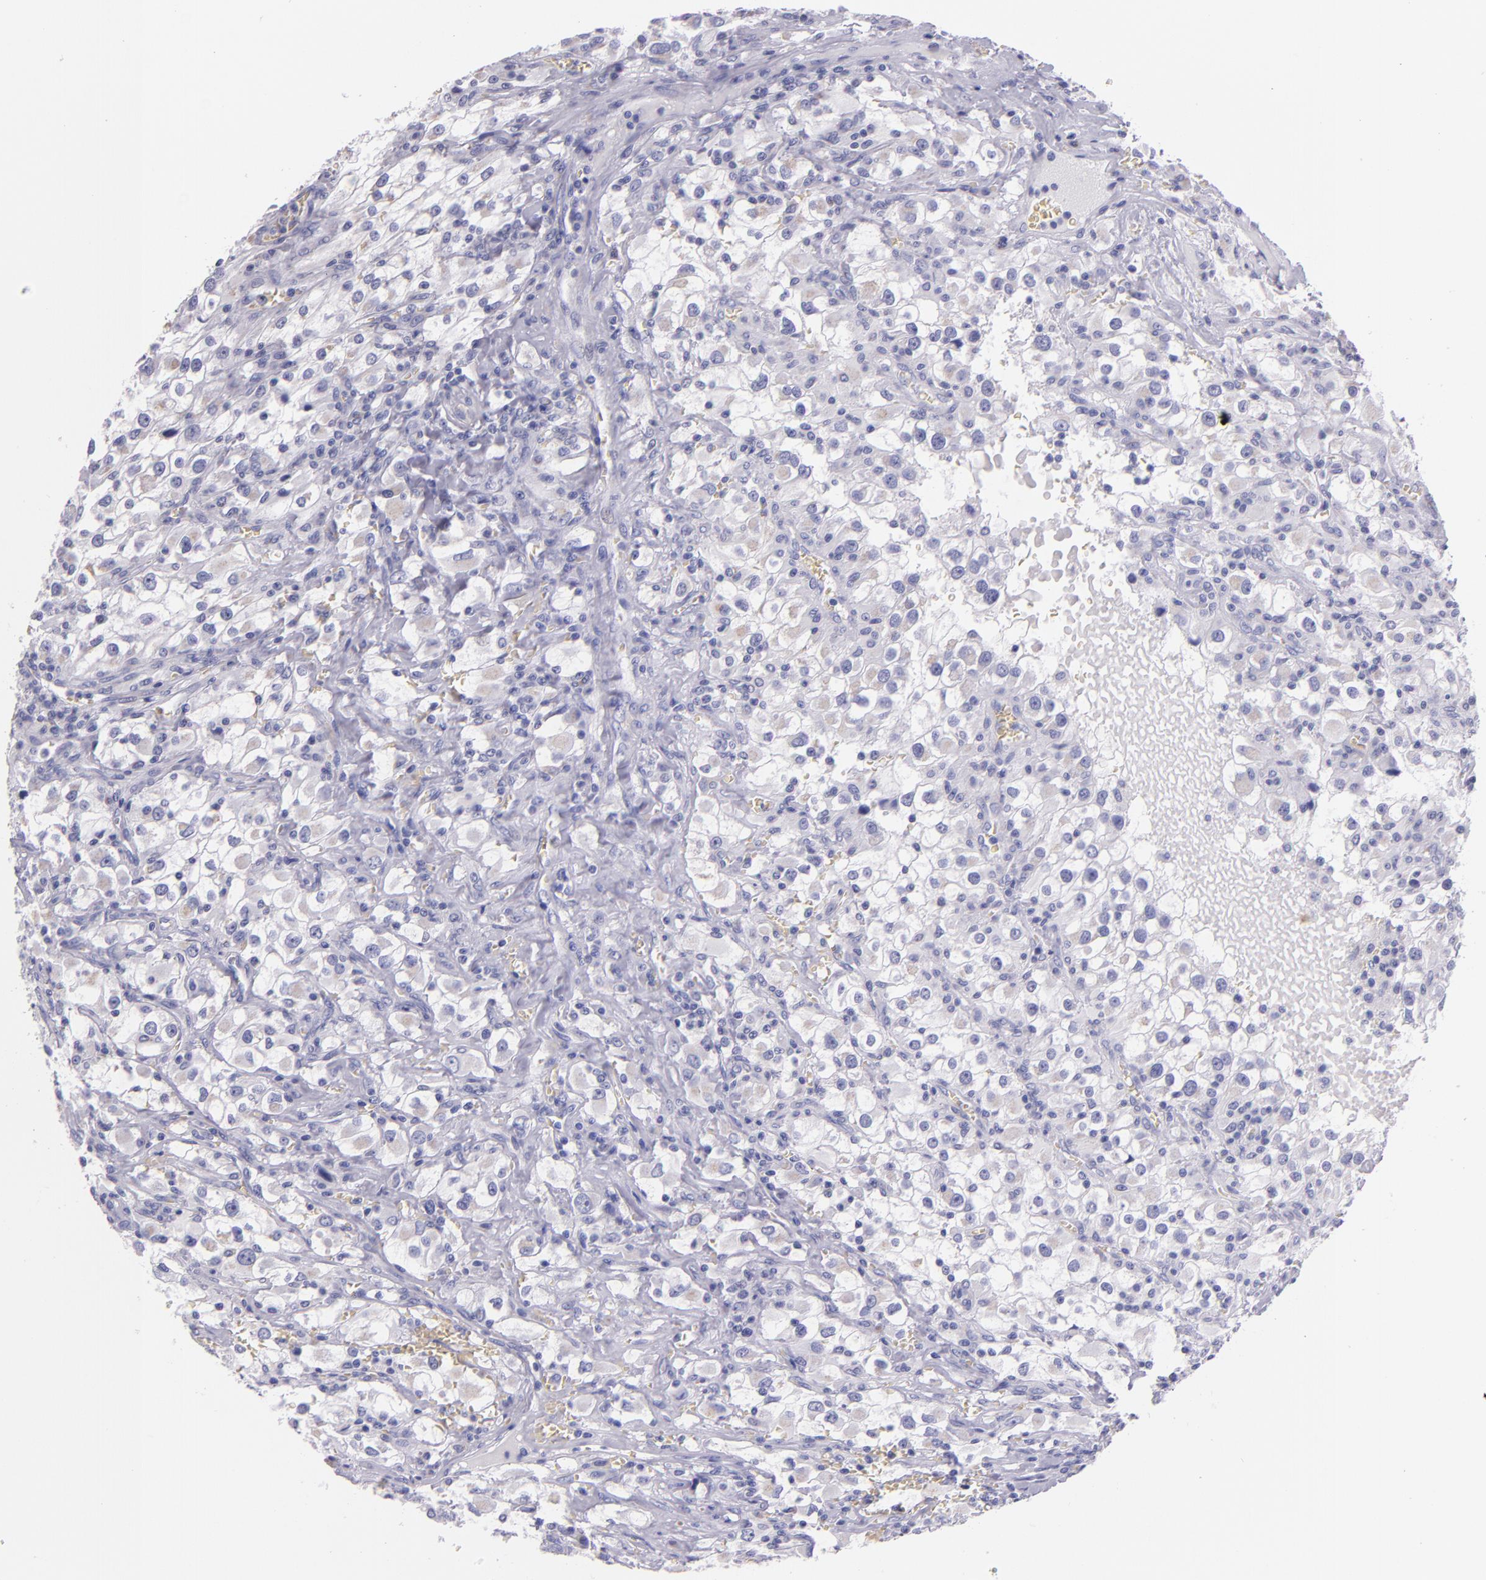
{"staining": {"intensity": "negative", "quantity": "none", "location": "none"}, "tissue": "renal cancer", "cell_type": "Tumor cells", "image_type": "cancer", "snomed": [{"axis": "morphology", "description": "Adenocarcinoma, NOS"}, {"axis": "topography", "description": "Kidney"}], "caption": "The IHC histopathology image has no significant staining in tumor cells of renal adenocarcinoma tissue.", "gene": "MUC5AC", "patient": {"sex": "female", "age": 52}}